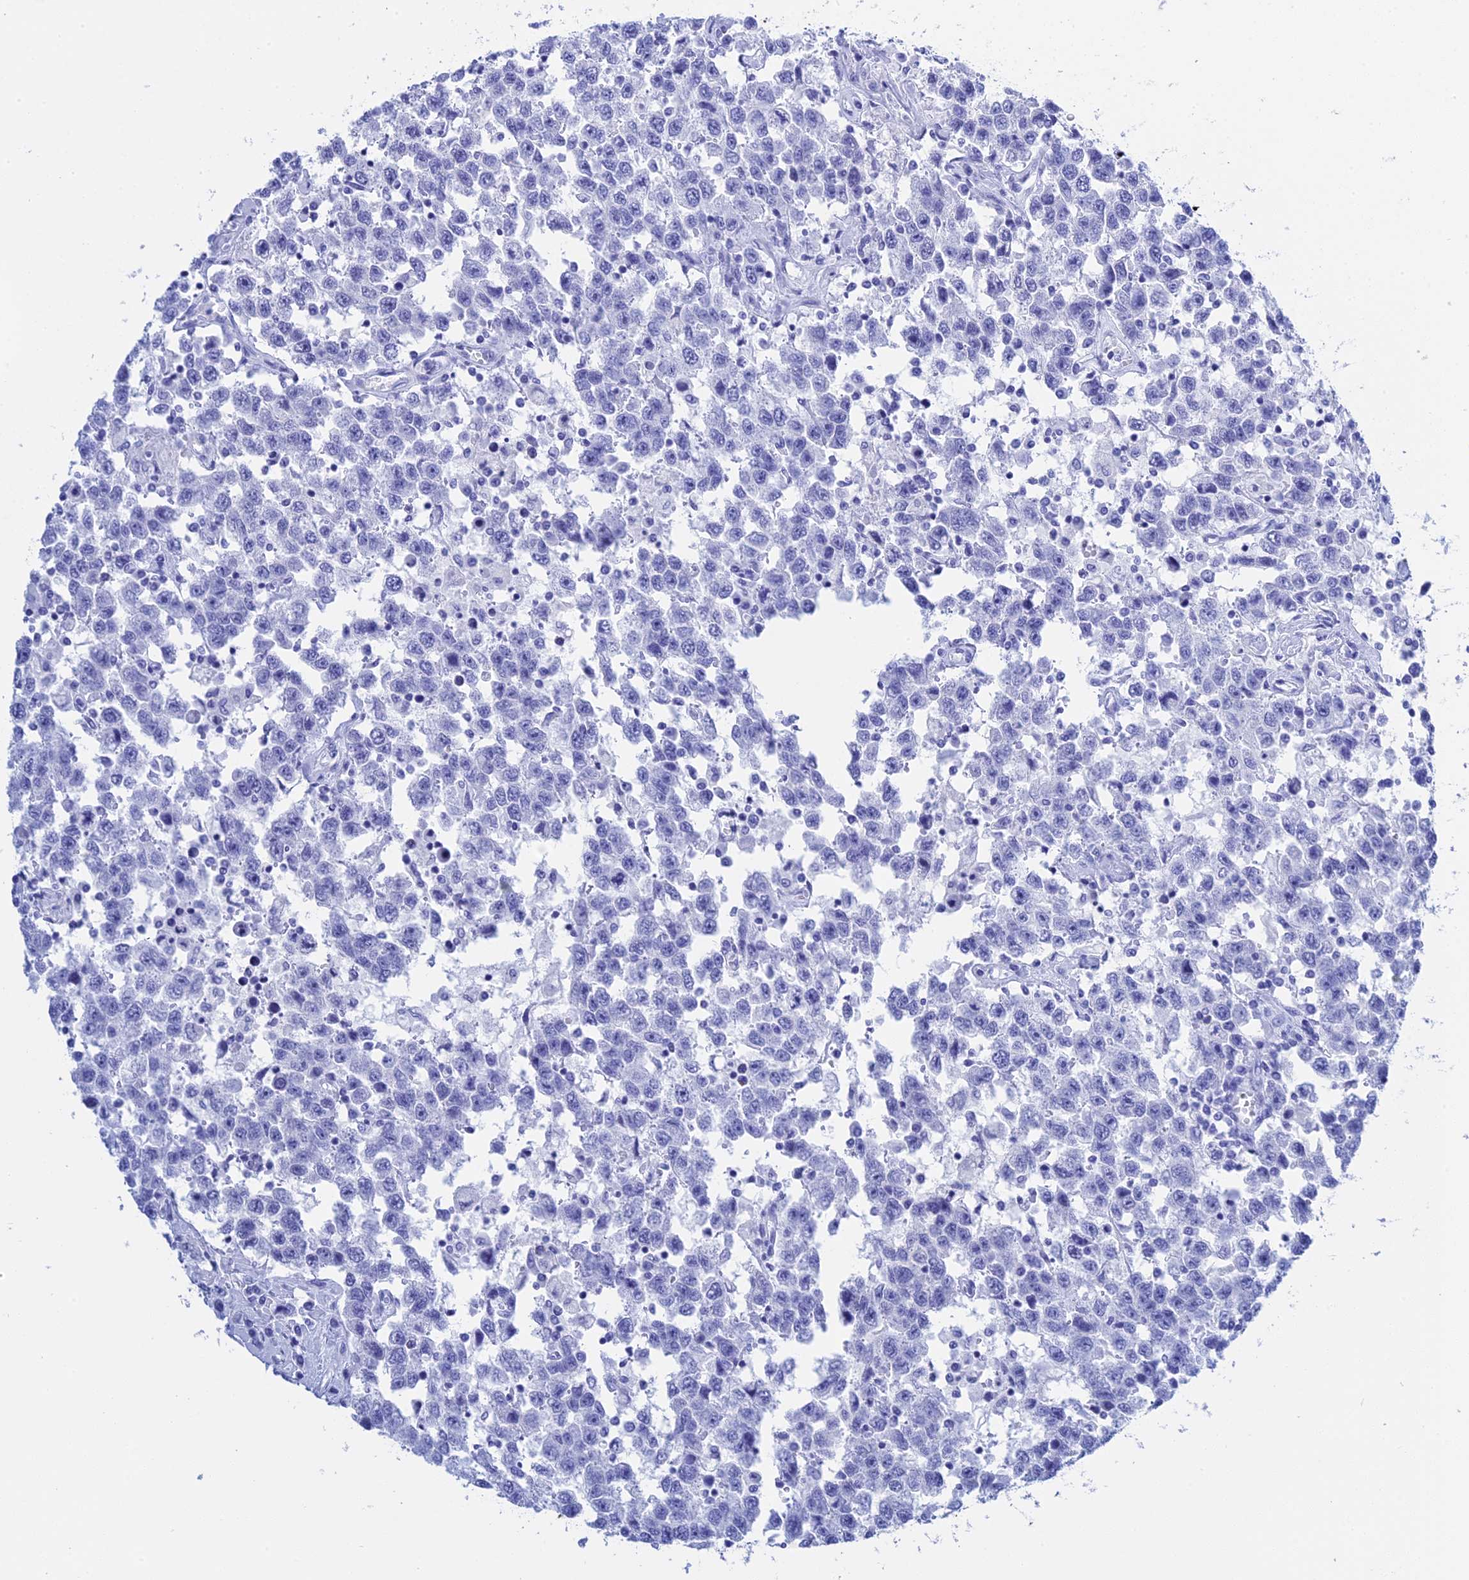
{"staining": {"intensity": "negative", "quantity": "none", "location": "none"}, "tissue": "testis cancer", "cell_type": "Tumor cells", "image_type": "cancer", "snomed": [{"axis": "morphology", "description": "Seminoma, NOS"}, {"axis": "topography", "description": "Testis"}], "caption": "DAB immunohistochemical staining of human seminoma (testis) demonstrates no significant expression in tumor cells.", "gene": "TEX101", "patient": {"sex": "male", "age": 41}}